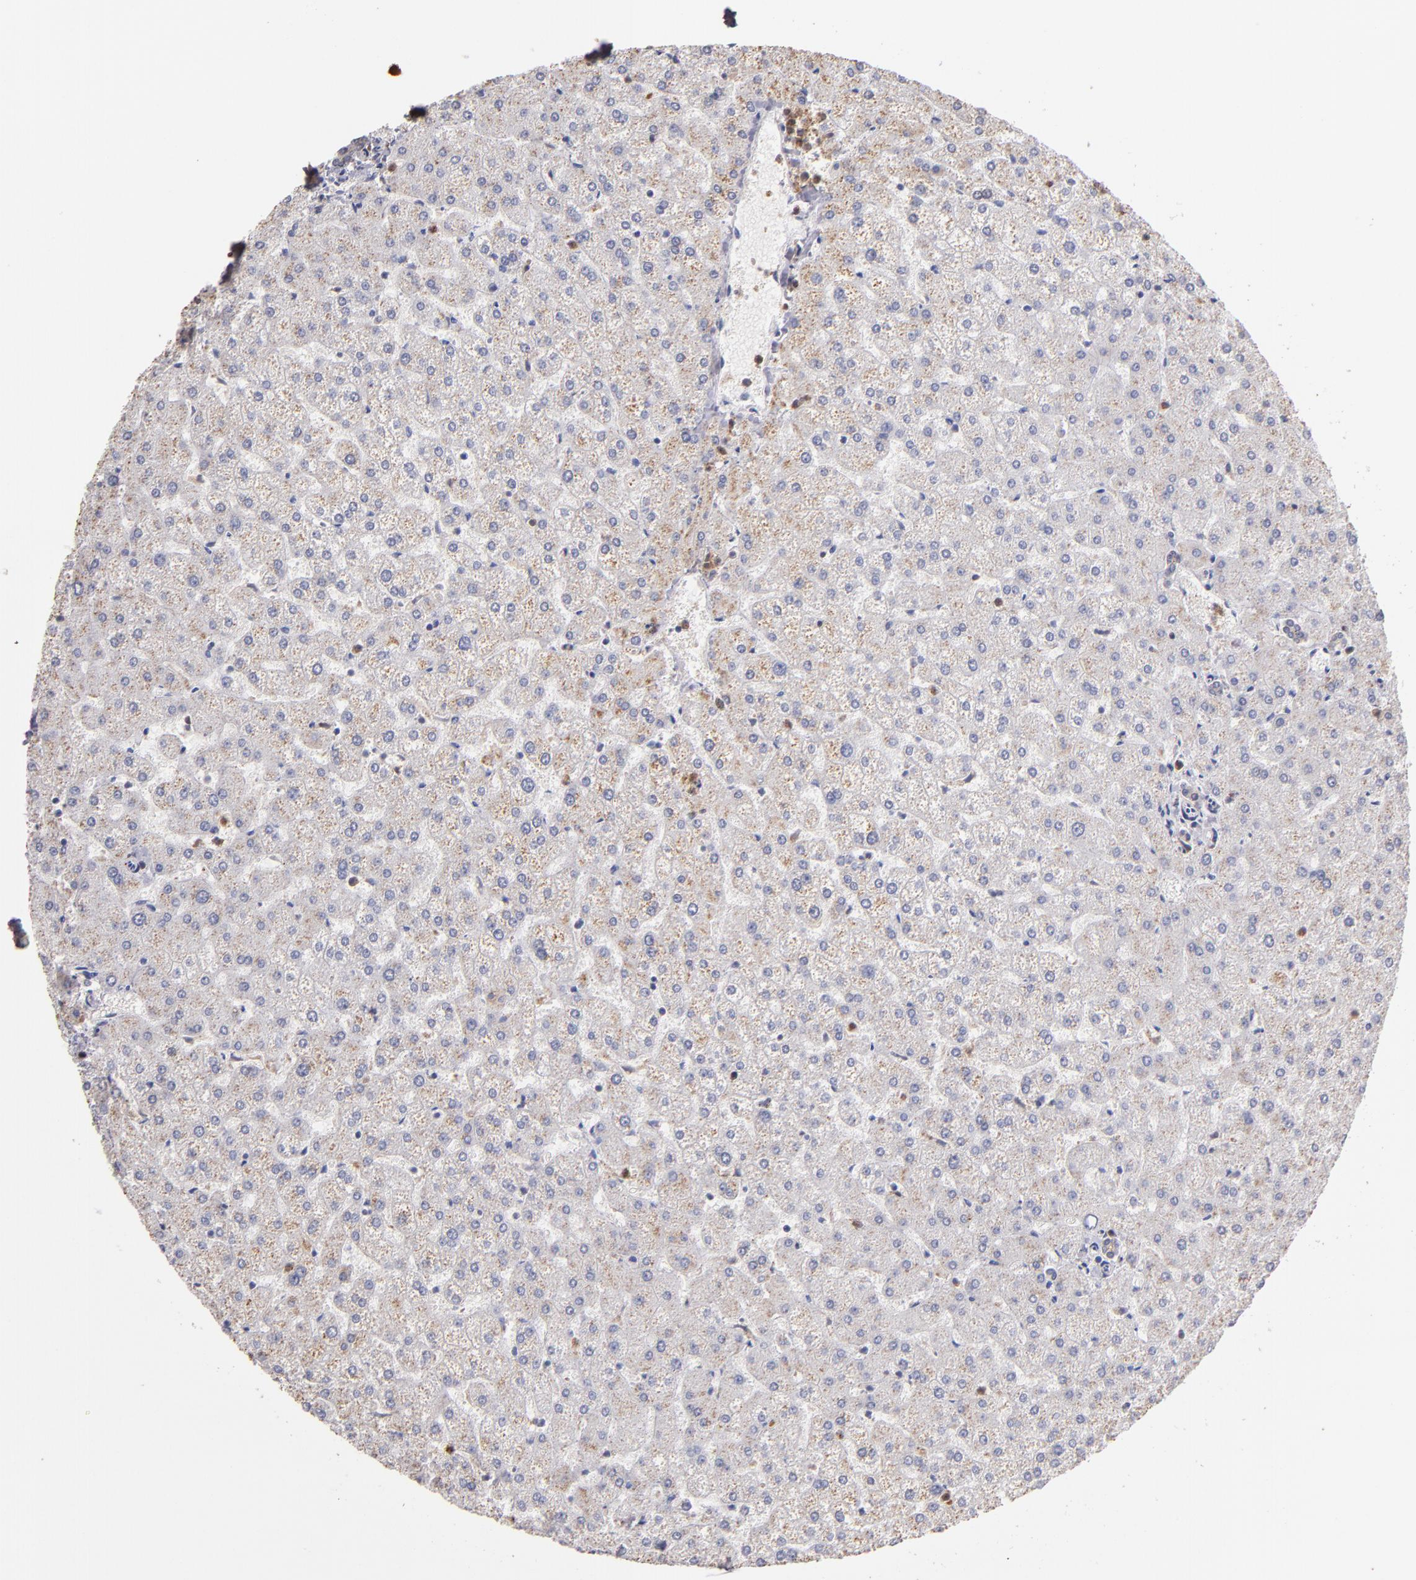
{"staining": {"intensity": "moderate", "quantity": "25%-75%", "location": "cytoplasmic/membranous"}, "tissue": "liver", "cell_type": "Cholangiocytes", "image_type": "normal", "snomed": [{"axis": "morphology", "description": "Normal tissue, NOS"}, {"axis": "topography", "description": "Liver"}], "caption": "The photomicrograph reveals staining of unremarkable liver, revealing moderate cytoplasmic/membranous protein expression (brown color) within cholangiocytes.", "gene": "PRKCD", "patient": {"sex": "female", "age": 32}}